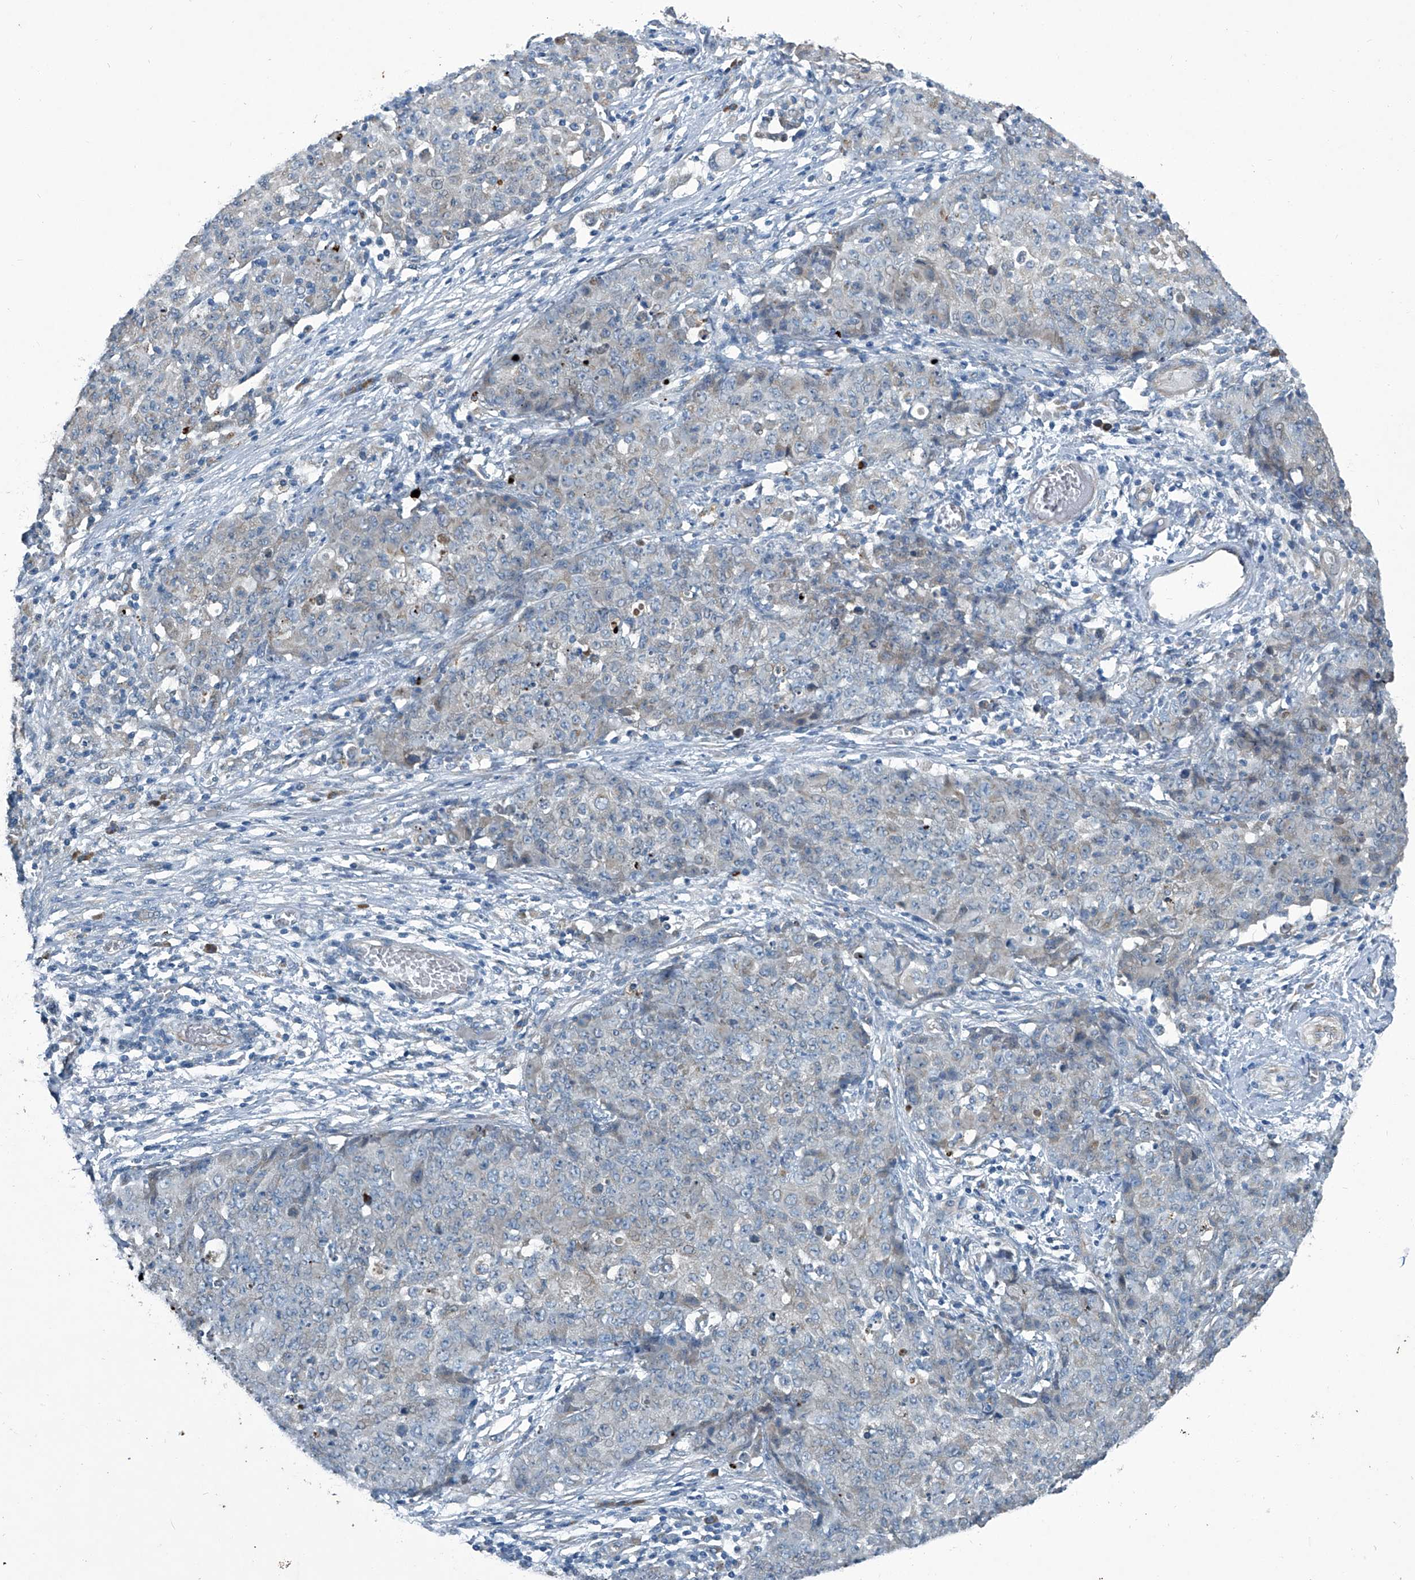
{"staining": {"intensity": "negative", "quantity": "none", "location": "none"}, "tissue": "ovarian cancer", "cell_type": "Tumor cells", "image_type": "cancer", "snomed": [{"axis": "morphology", "description": "Carcinoma, endometroid"}, {"axis": "topography", "description": "Ovary"}], "caption": "Ovarian endometroid carcinoma stained for a protein using immunohistochemistry demonstrates no positivity tumor cells.", "gene": "SLC26A11", "patient": {"sex": "female", "age": 42}}